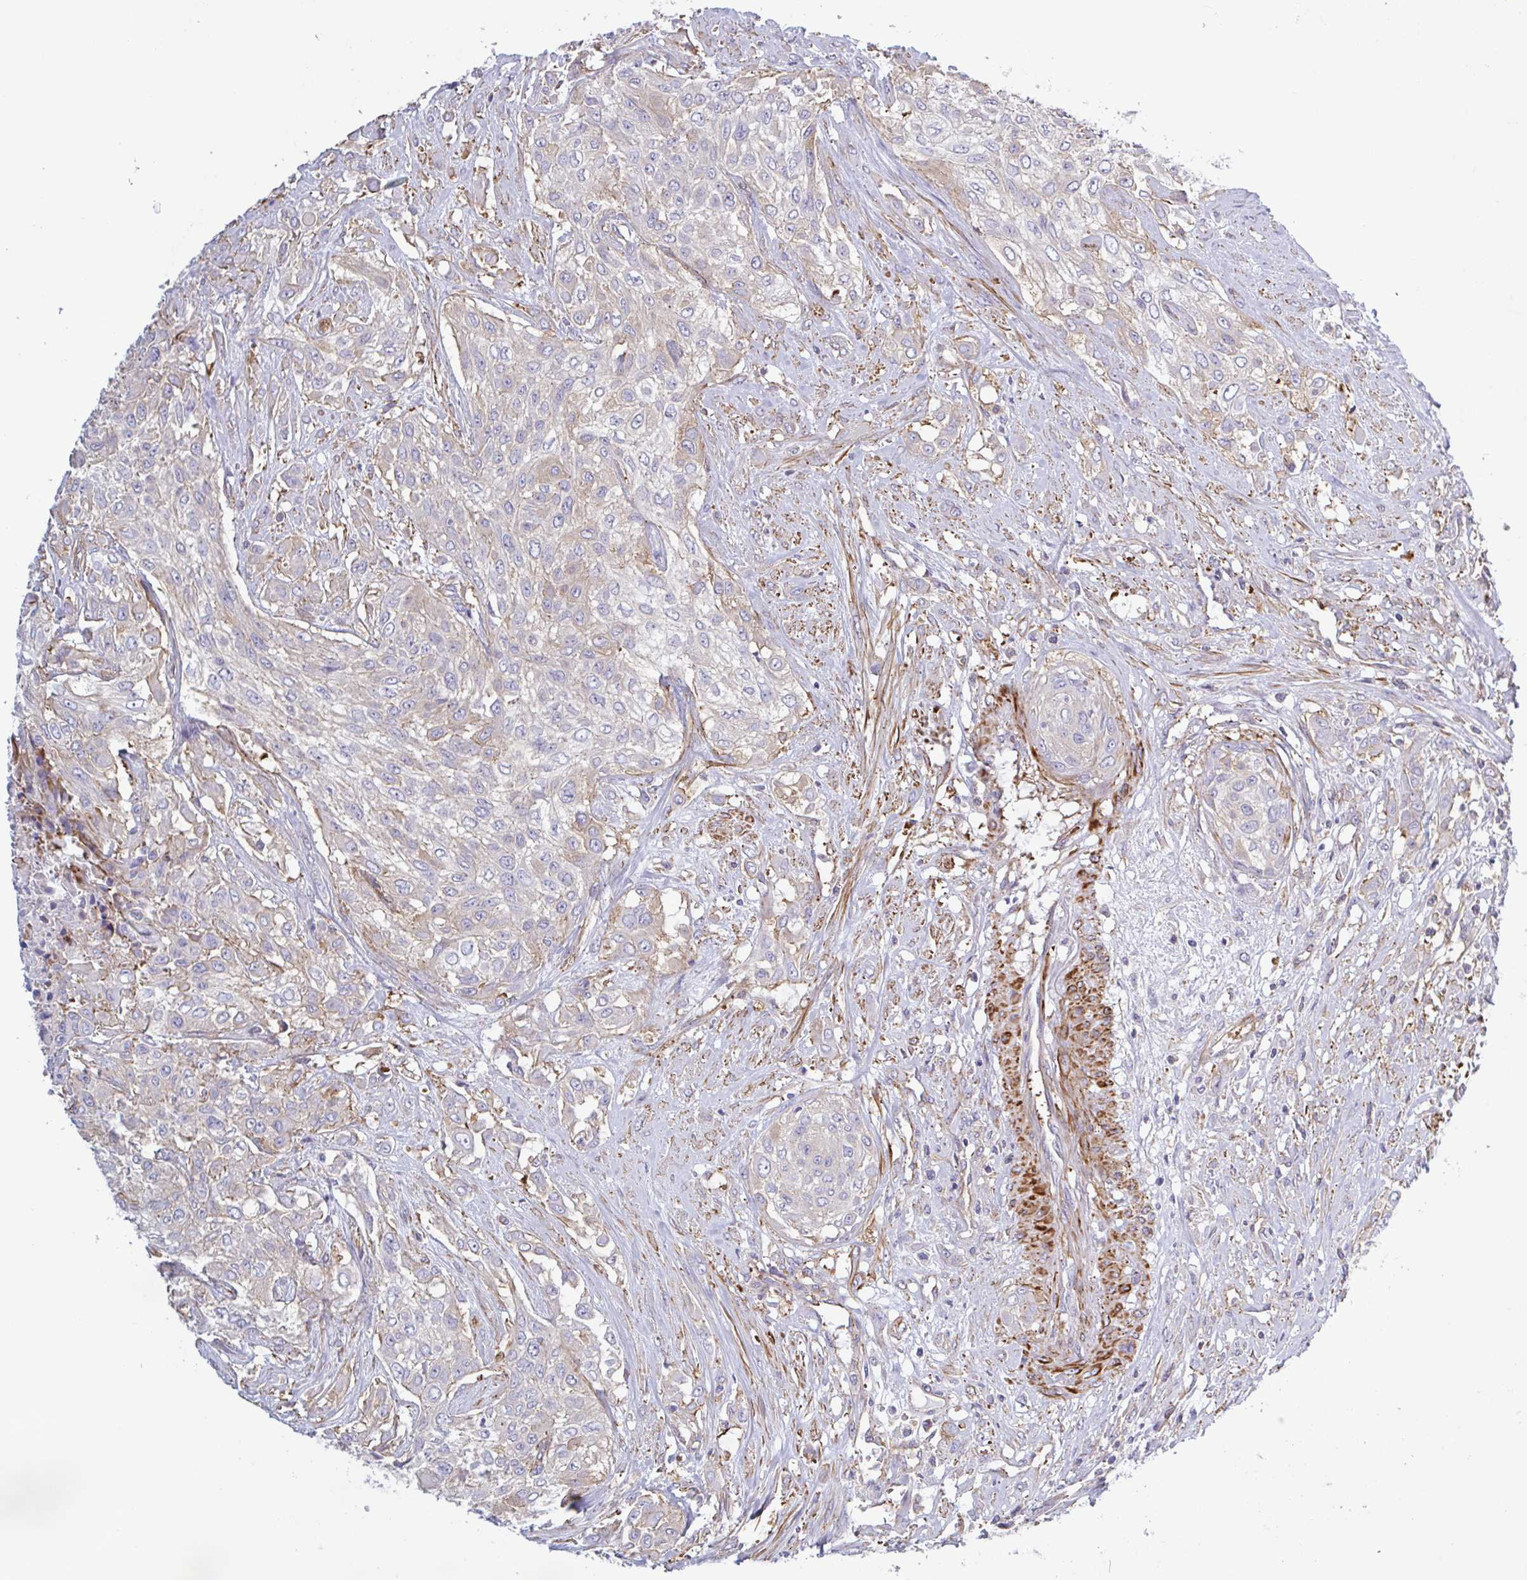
{"staining": {"intensity": "weak", "quantity": "<25%", "location": "cytoplasmic/membranous"}, "tissue": "urothelial cancer", "cell_type": "Tumor cells", "image_type": "cancer", "snomed": [{"axis": "morphology", "description": "Urothelial carcinoma, High grade"}, {"axis": "topography", "description": "Urinary bladder"}], "caption": "High-grade urothelial carcinoma stained for a protein using IHC exhibits no expression tumor cells.", "gene": "SHISA7", "patient": {"sex": "male", "age": 57}}